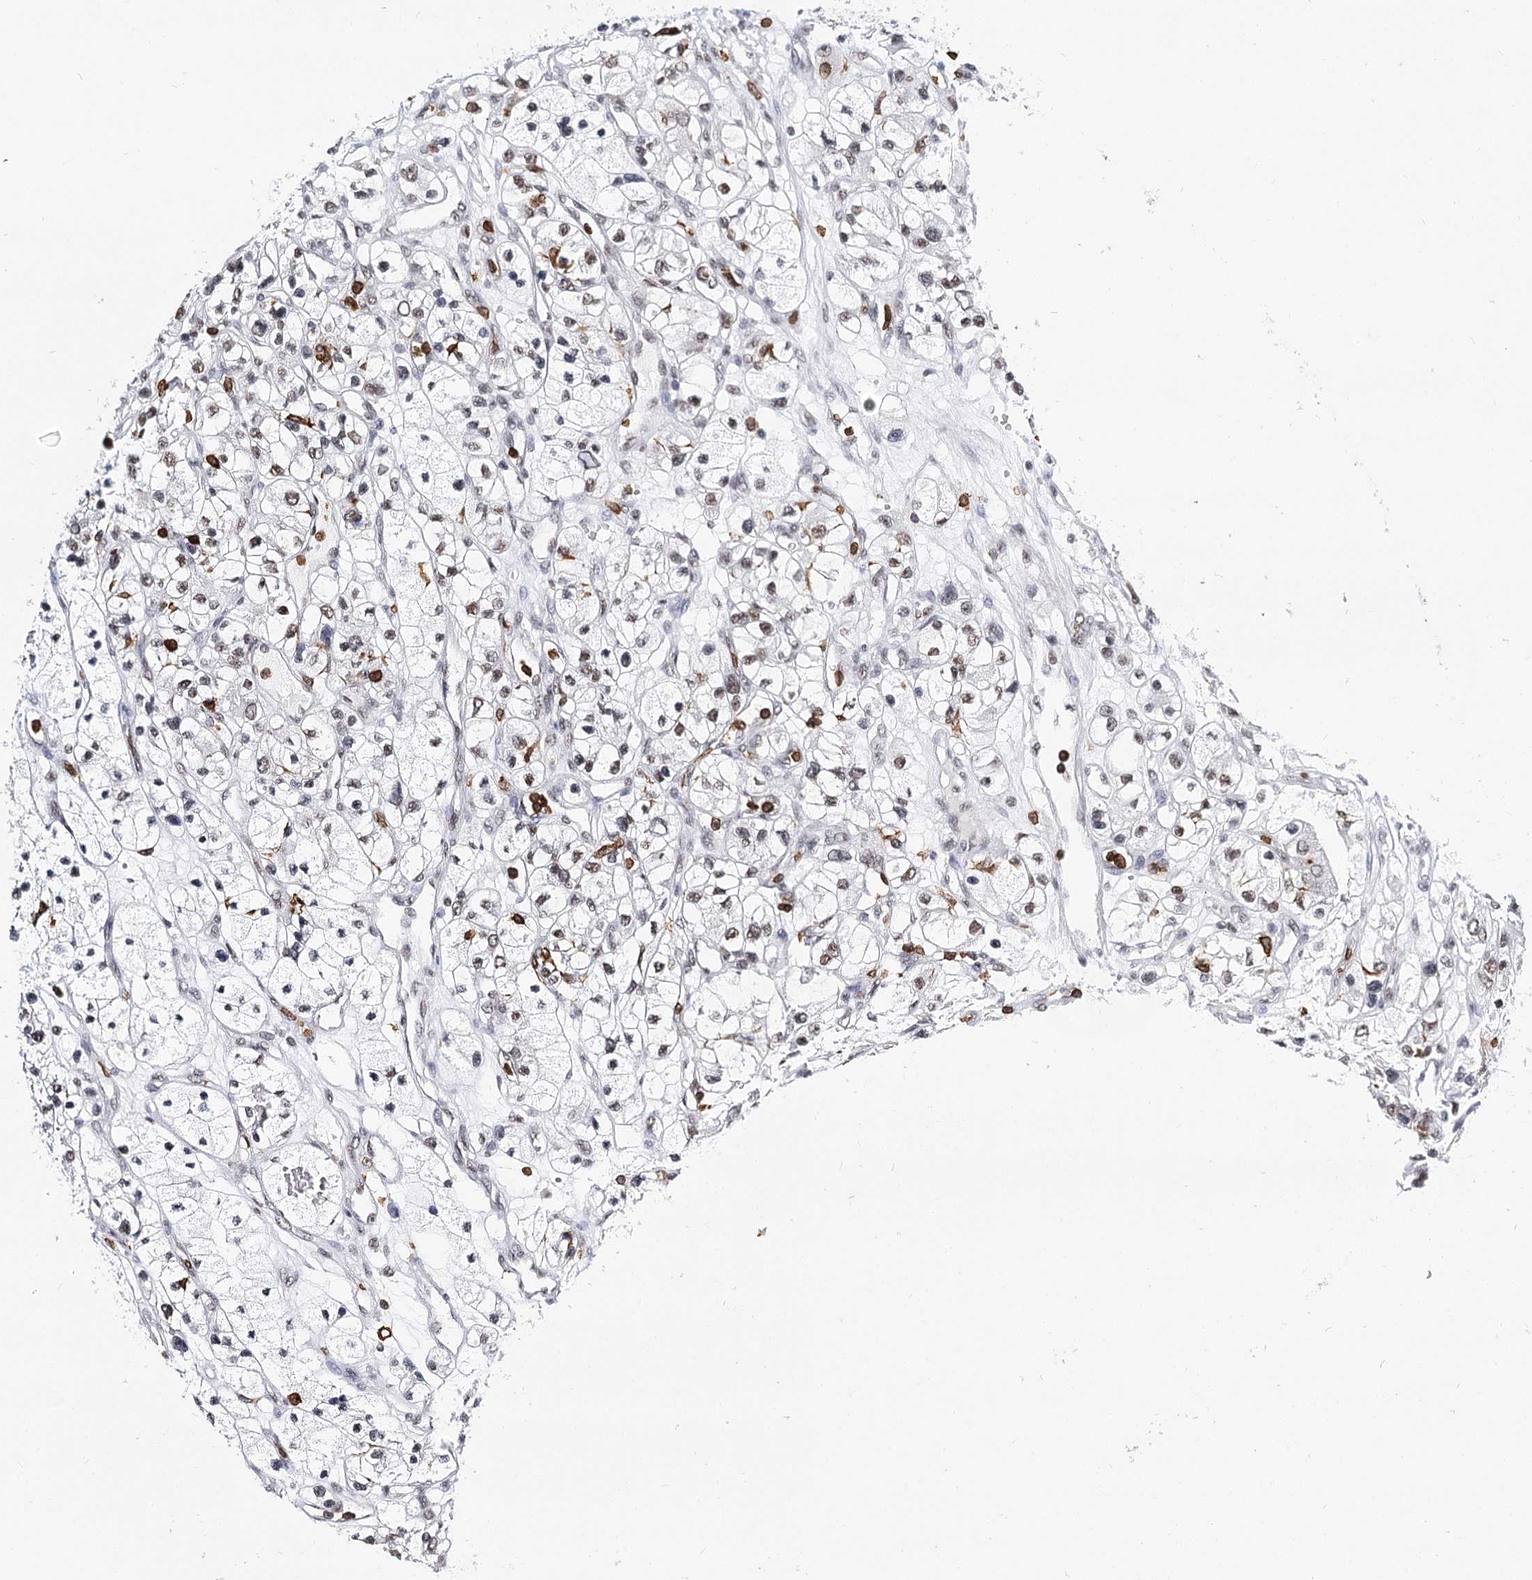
{"staining": {"intensity": "negative", "quantity": "none", "location": "none"}, "tissue": "renal cancer", "cell_type": "Tumor cells", "image_type": "cancer", "snomed": [{"axis": "morphology", "description": "Adenocarcinoma, NOS"}, {"axis": "topography", "description": "Kidney"}], "caption": "Tumor cells are negative for brown protein staining in renal adenocarcinoma.", "gene": "BARD1", "patient": {"sex": "female", "age": 57}}